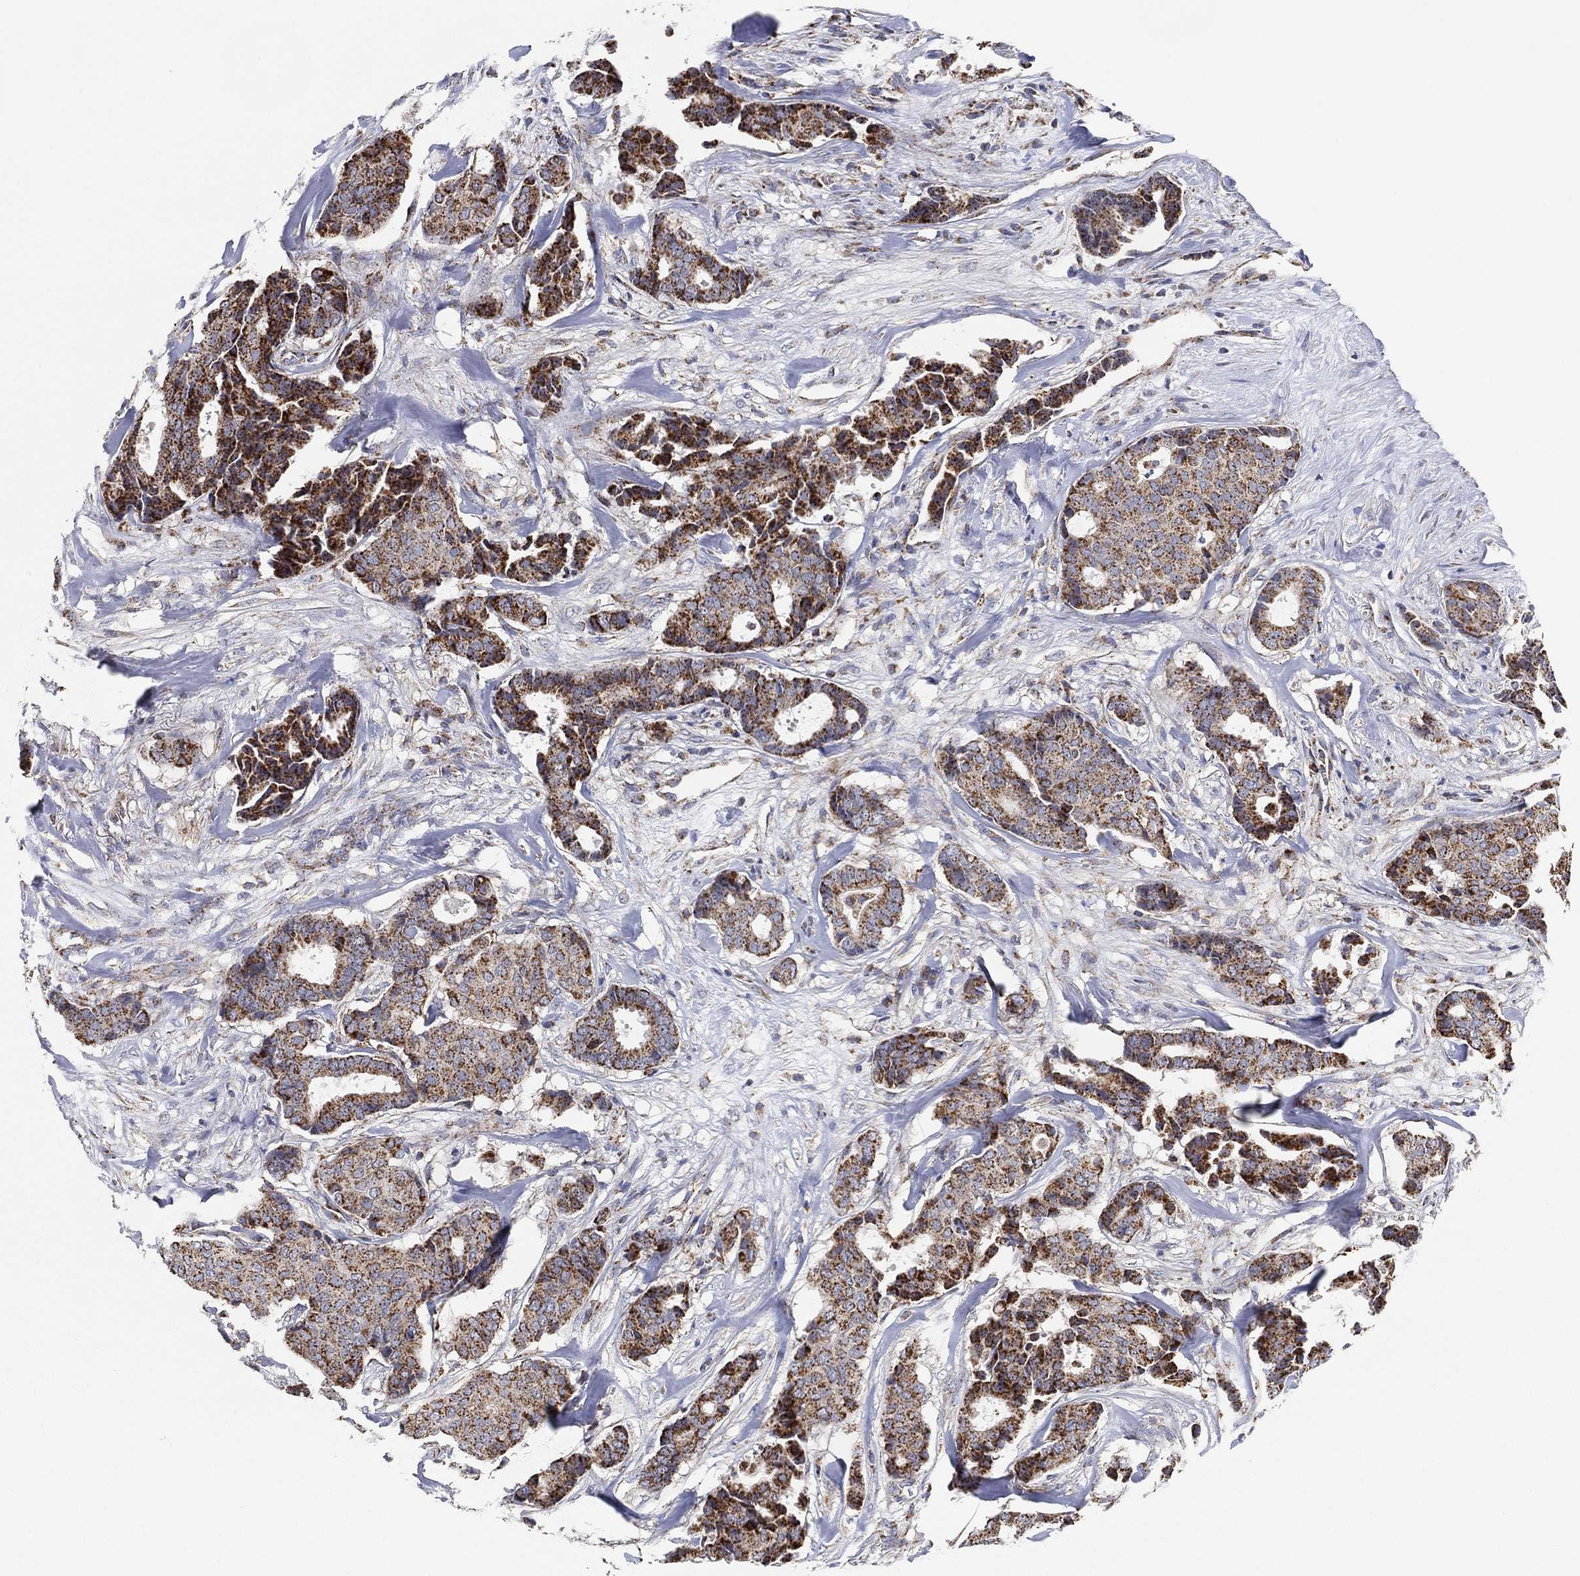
{"staining": {"intensity": "strong", "quantity": ">75%", "location": "cytoplasmic/membranous"}, "tissue": "breast cancer", "cell_type": "Tumor cells", "image_type": "cancer", "snomed": [{"axis": "morphology", "description": "Duct carcinoma"}, {"axis": "topography", "description": "Breast"}], "caption": "Immunohistochemical staining of human breast cancer reveals high levels of strong cytoplasmic/membranous protein staining in about >75% of tumor cells. (IHC, brightfield microscopy, high magnification).", "gene": "GCAT", "patient": {"sex": "female", "age": 75}}